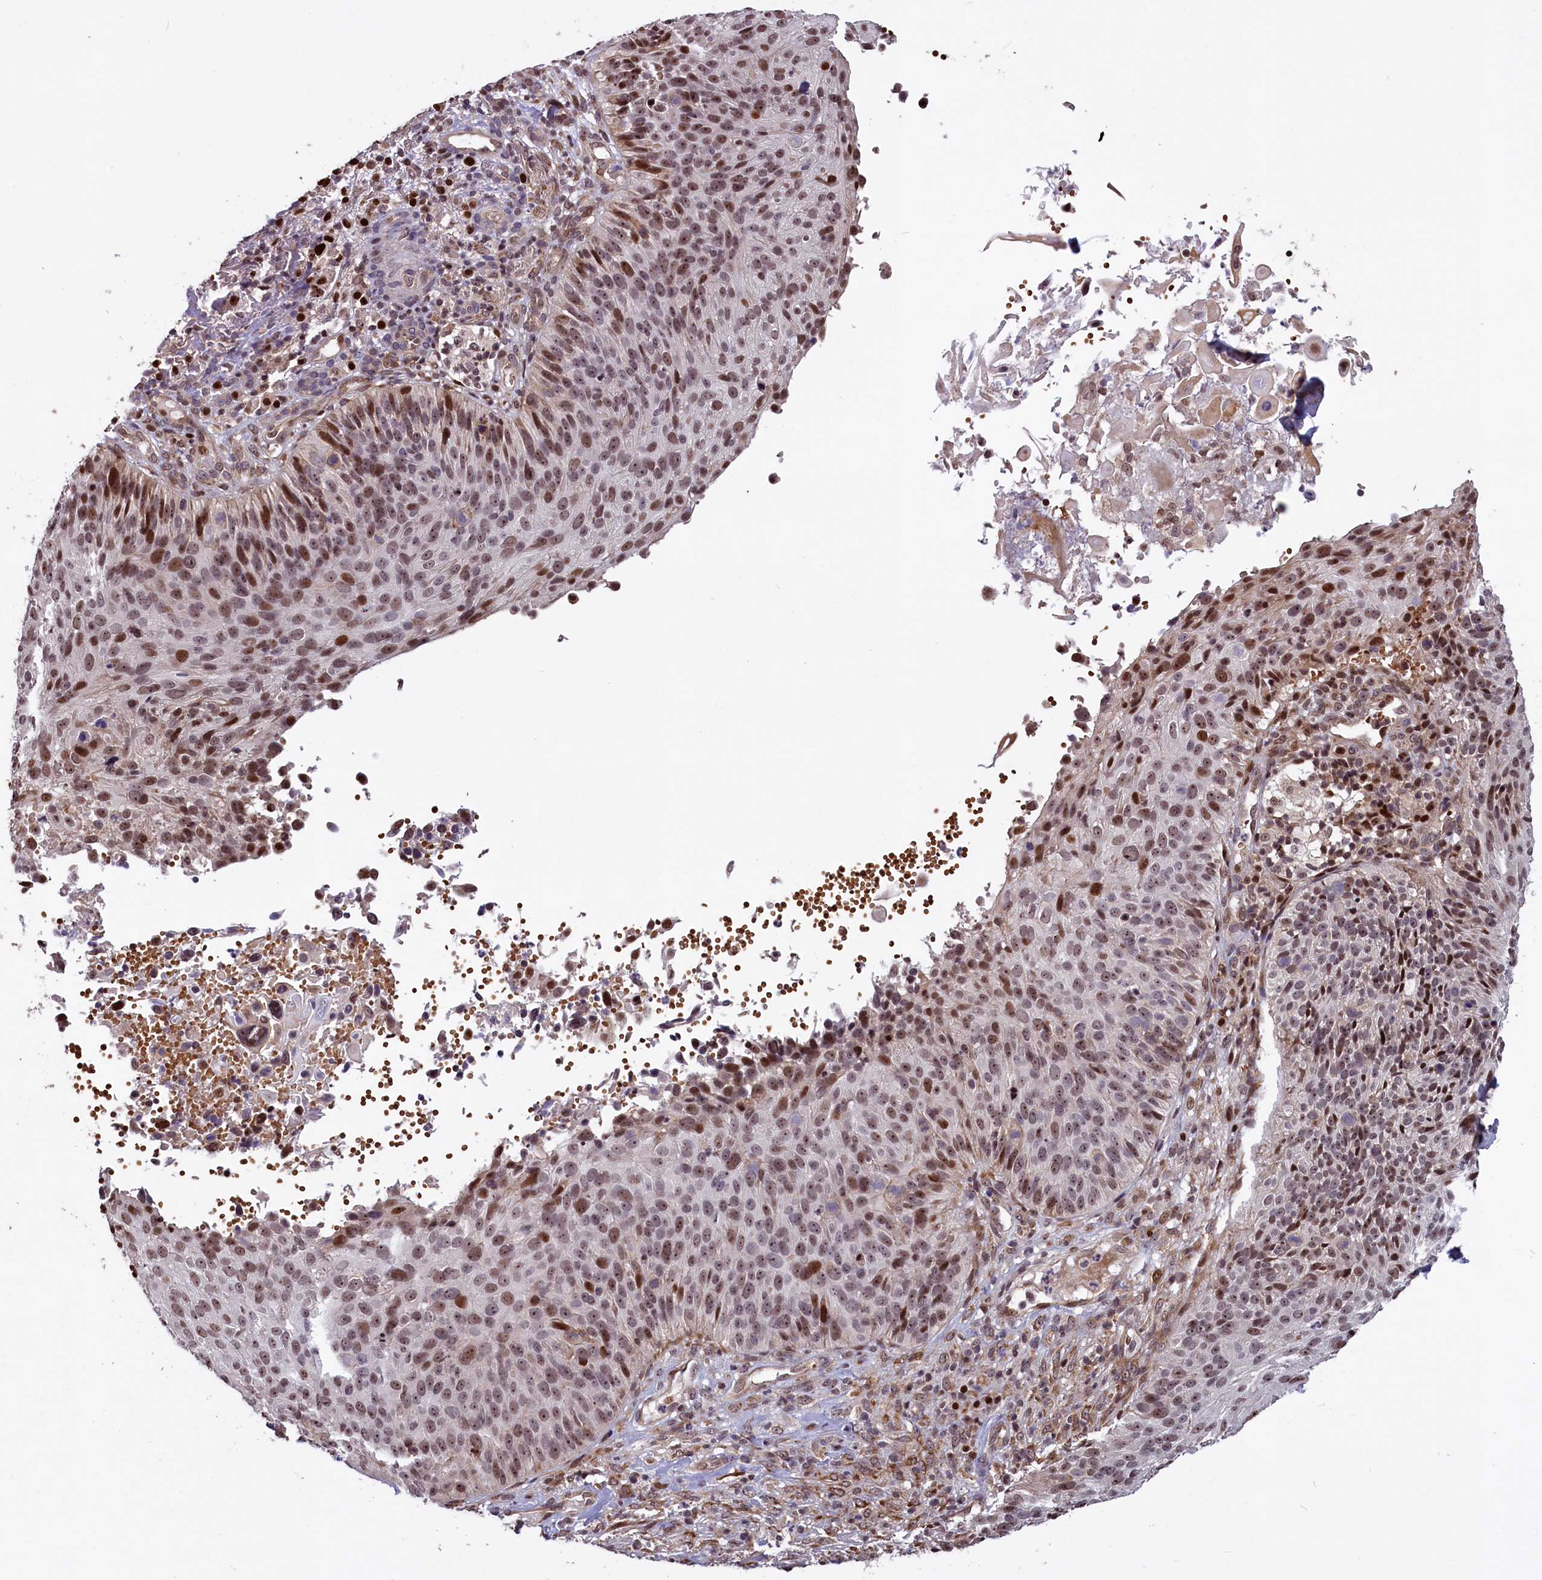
{"staining": {"intensity": "moderate", "quantity": ">75%", "location": "nuclear"}, "tissue": "cervical cancer", "cell_type": "Tumor cells", "image_type": "cancer", "snomed": [{"axis": "morphology", "description": "Squamous cell carcinoma, NOS"}, {"axis": "topography", "description": "Cervix"}], "caption": "IHC of cervical squamous cell carcinoma shows medium levels of moderate nuclear positivity in about >75% of tumor cells.", "gene": "SHFL", "patient": {"sex": "female", "age": 74}}